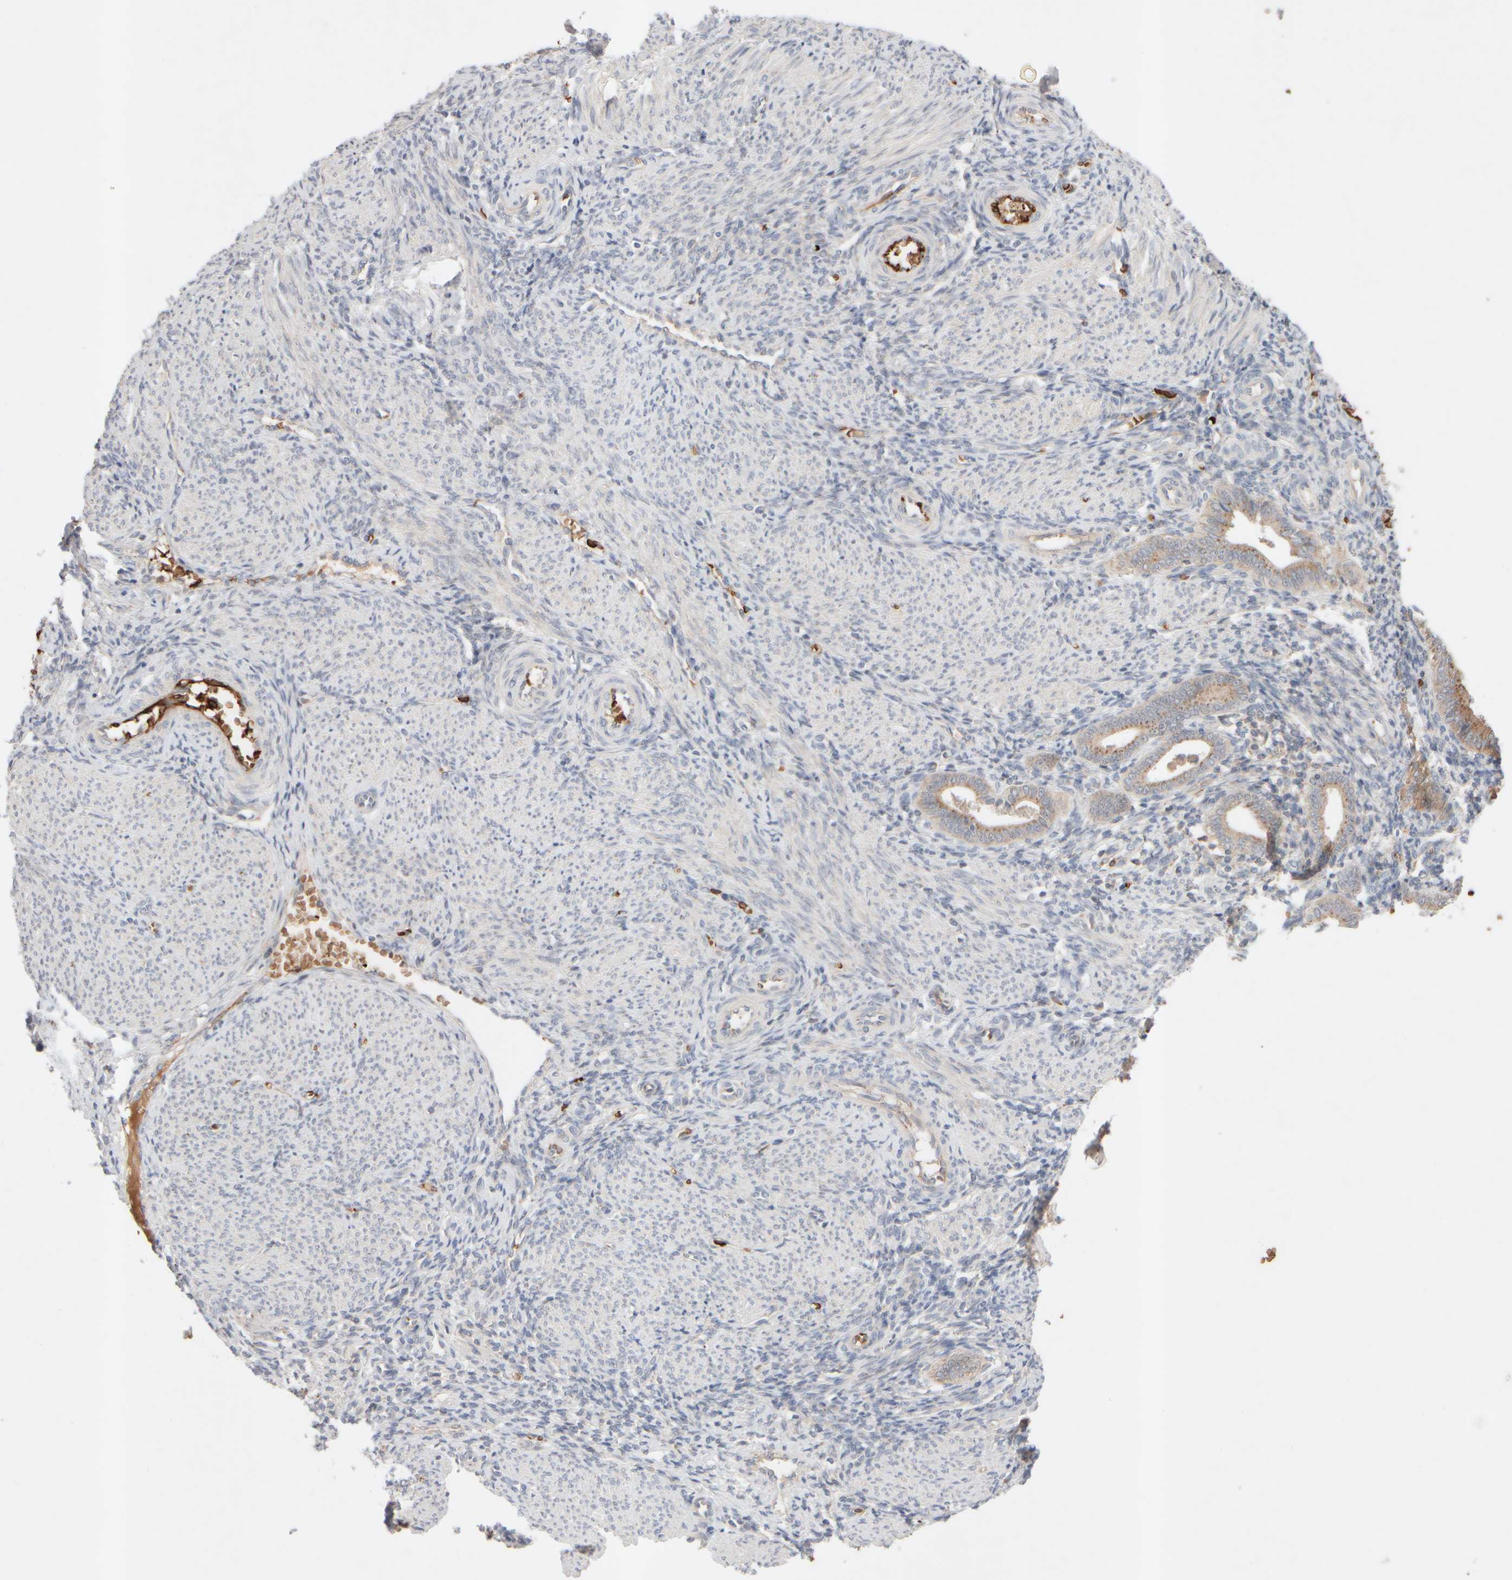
{"staining": {"intensity": "negative", "quantity": "none", "location": "none"}, "tissue": "endometrium", "cell_type": "Cells in endometrial stroma", "image_type": "normal", "snomed": [{"axis": "morphology", "description": "Normal tissue, NOS"}, {"axis": "topography", "description": "Uterus"}, {"axis": "topography", "description": "Endometrium"}], "caption": "This is an immunohistochemistry (IHC) photomicrograph of benign human endometrium. There is no expression in cells in endometrial stroma.", "gene": "MST1", "patient": {"sex": "female", "age": 33}}